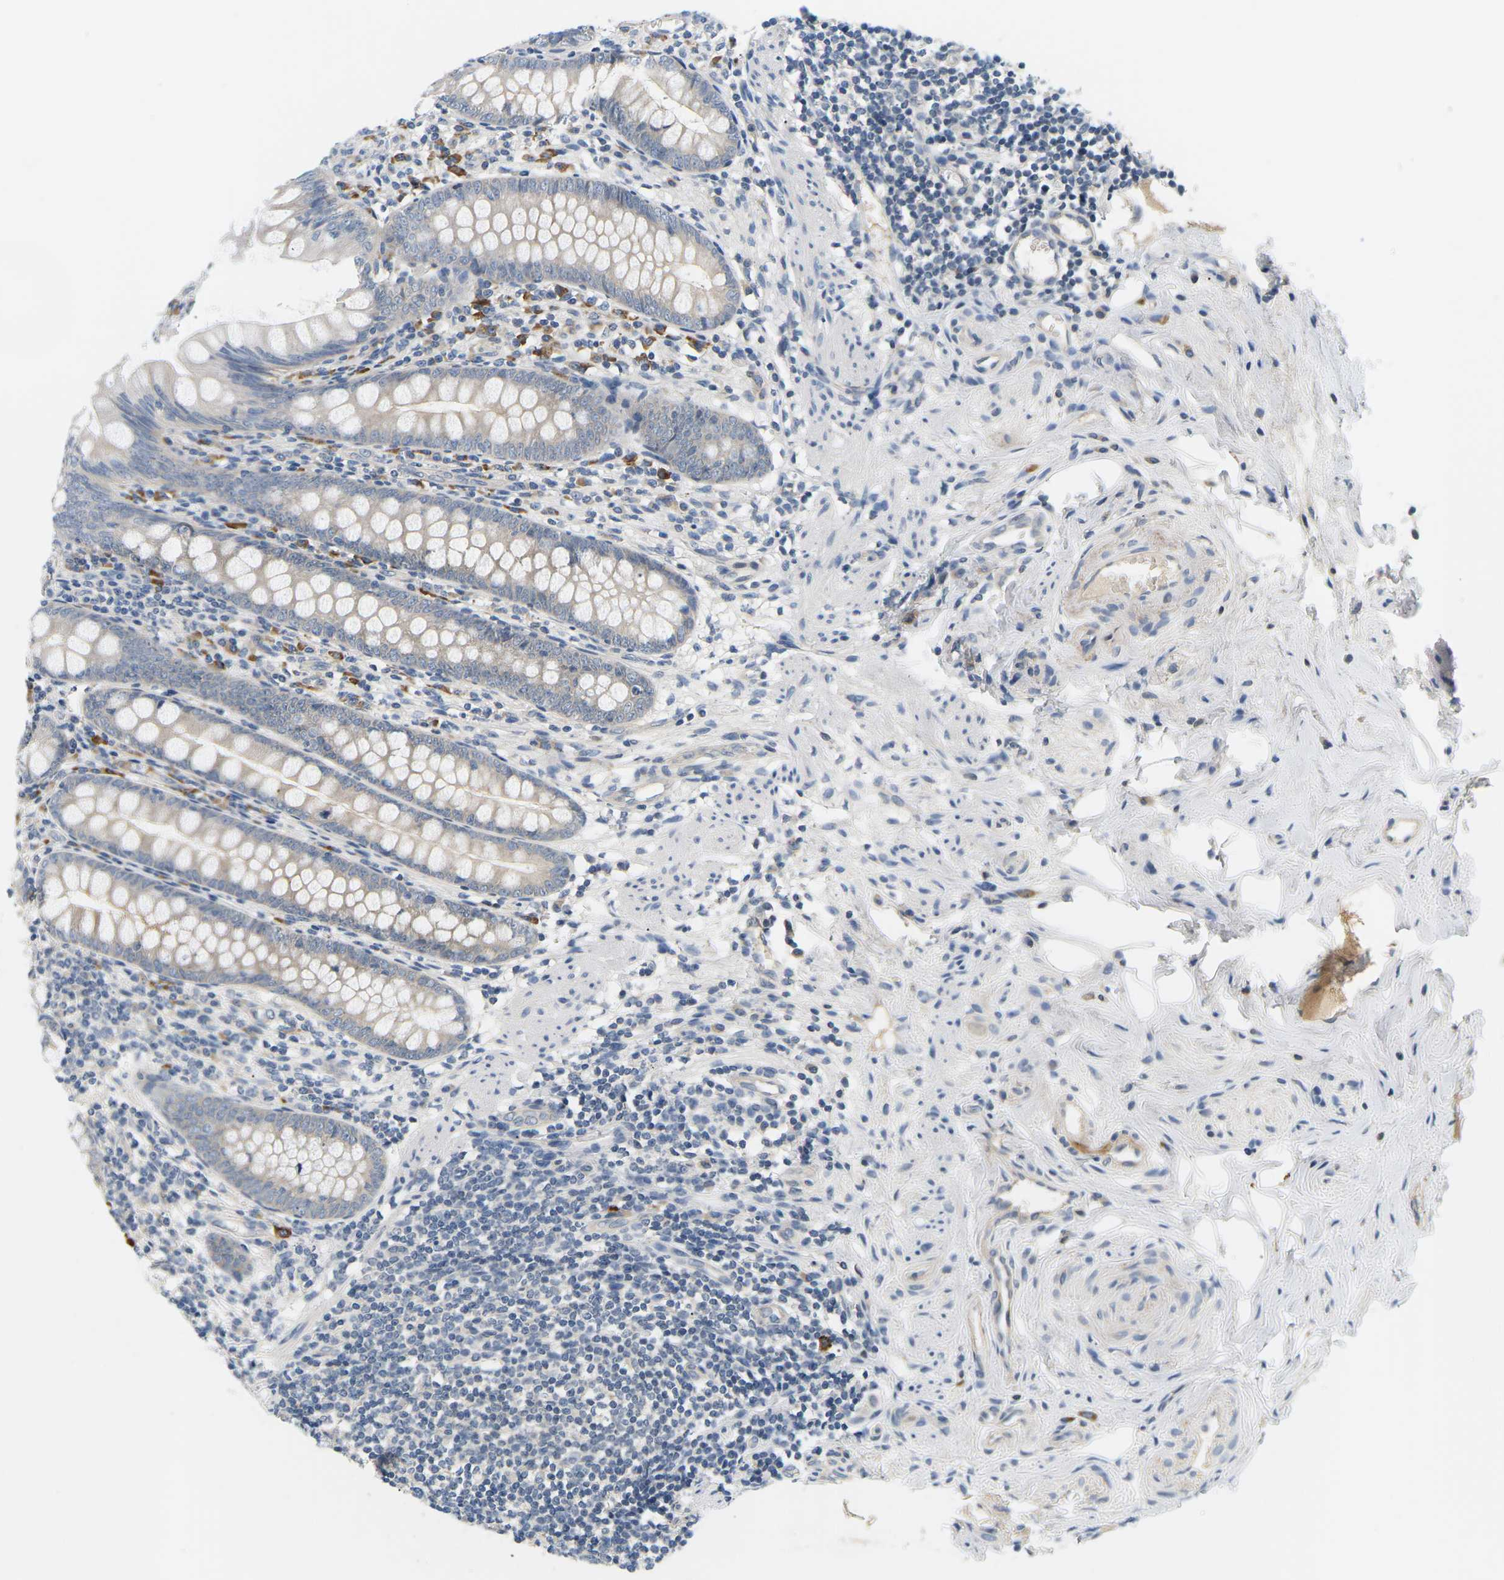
{"staining": {"intensity": "negative", "quantity": "none", "location": "none"}, "tissue": "appendix", "cell_type": "Glandular cells", "image_type": "normal", "snomed": [{"axis": "morphology", "description": "Normal tissue, NOS"}, {"axis": "topography", "description": "Appendix"}], "caption": "Immunohistochemistry histopathology image of benign appendix stained for a protein (brown), which displays no positivity in glandular cells.", "gene": "EVA1C", "patient": {"sex": "female", "age": 77}}